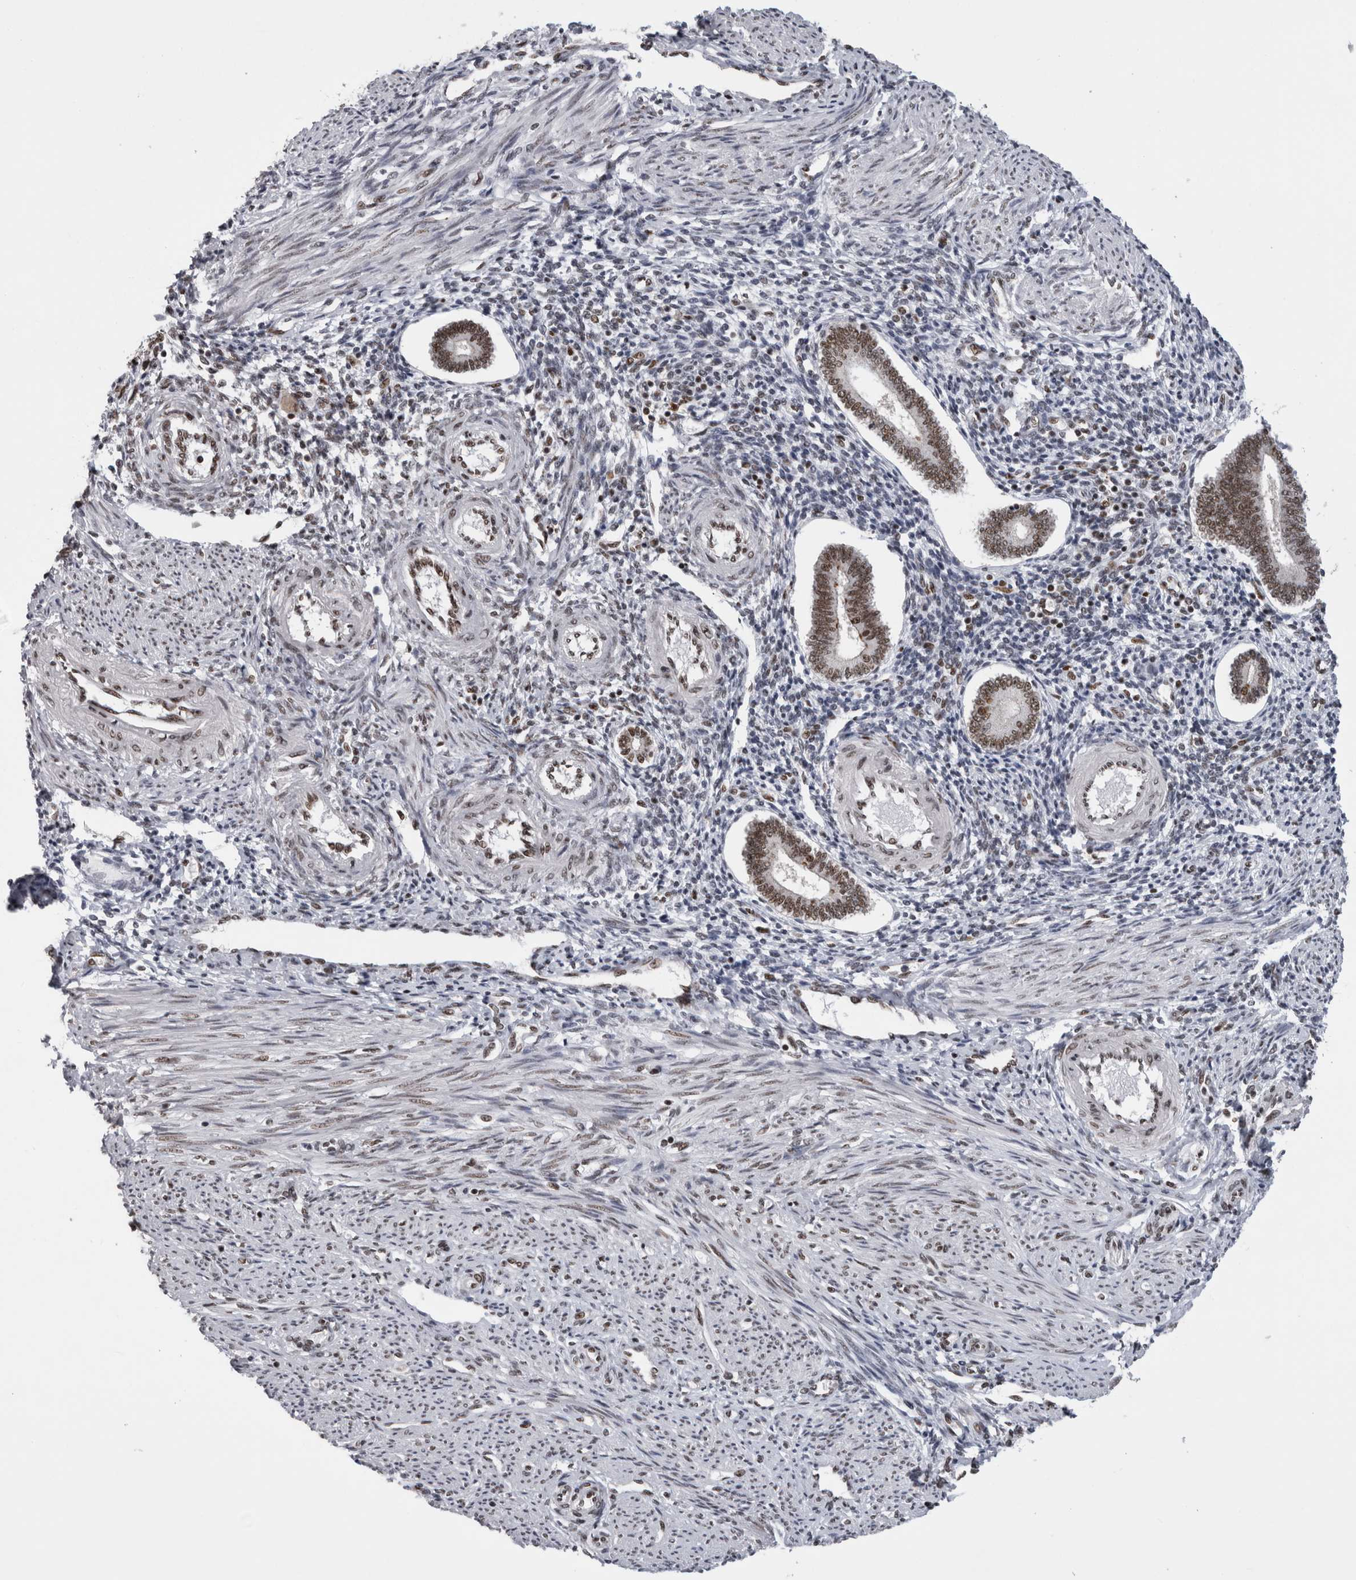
{"staining": {"intensity": "moderate", "quantity": "<25%", "location": "nuclear"}, "tissue": "endometrium", "cell_type": "Cells in endometrial stroma", "image_type": "normal", "snomed": [{"axis": "morphology", "description": "Normal tissue, NOS"}, {"axis": "topography", "description": "Endometrium"}], "caption": "A brown stain labels moderate nuclear positivity of a protein in cells in endometrial stroma of normal human endometrium. The staining was performed using DAB (3,3'-diaminobenzidine), with brown indicating positive protein expression. Nuclei are stained blue with hematoxylin.", "gene": "CDK11A", "patient": {"sex": "female", "age": 42}}